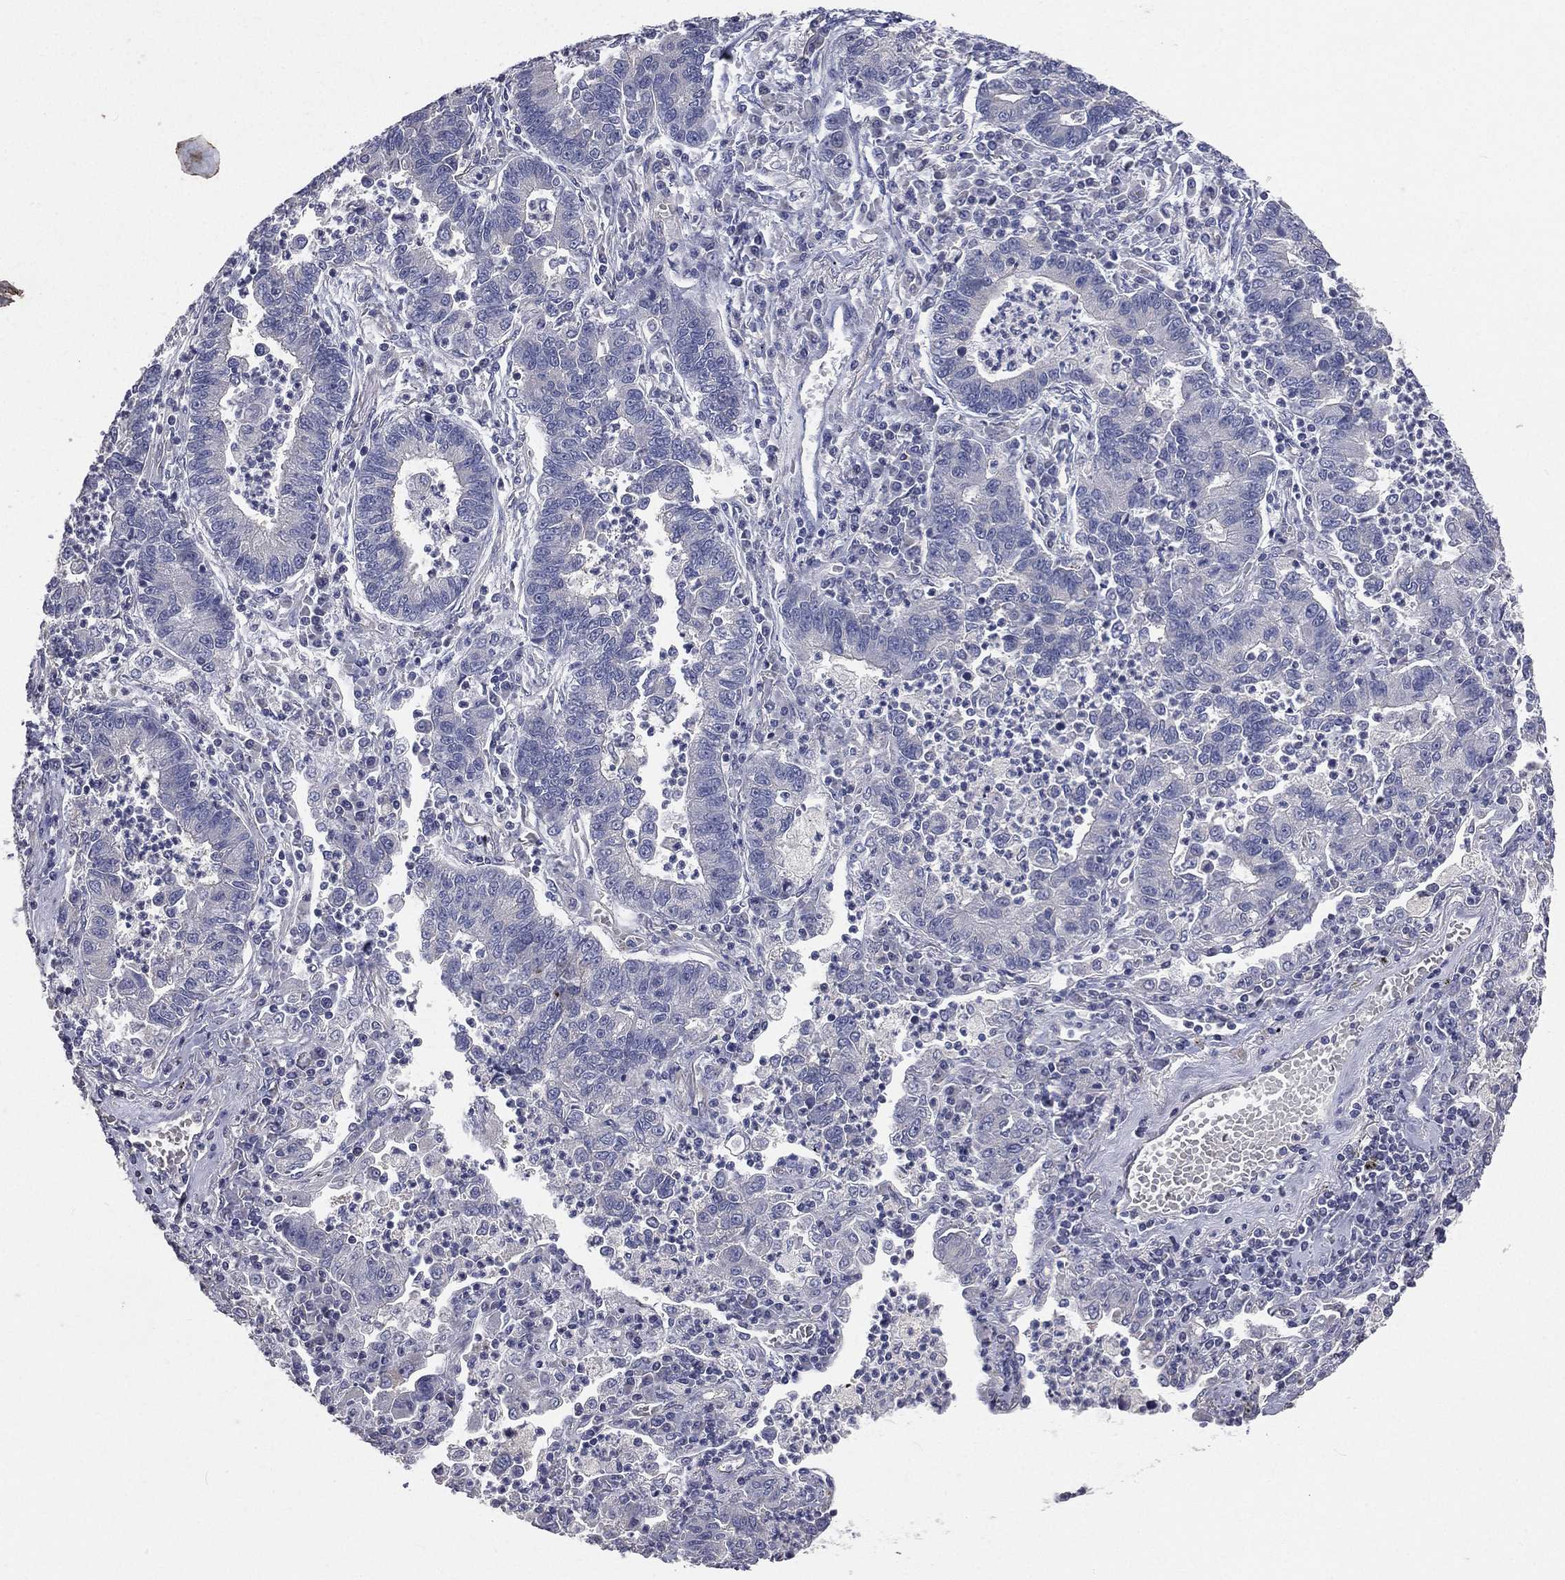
{"staining": {"intensity": "negative", "quantity": "none", "location": "none"}, "tissue": "lung cancer", "cell_type": "Tumor cells", "image_type": "cancer", "snomed": [{"axis": "morphology", "description": "Adenocarcinoma, NOS"}, {"axis": "topography", "description": "Lung"}], "caption": "Protein analysis of lung adenocarcinoma exhibits no significant positivity in tumor cells.", "gene": "CROCC", "patient": {"sex": "female", "age": 57}}